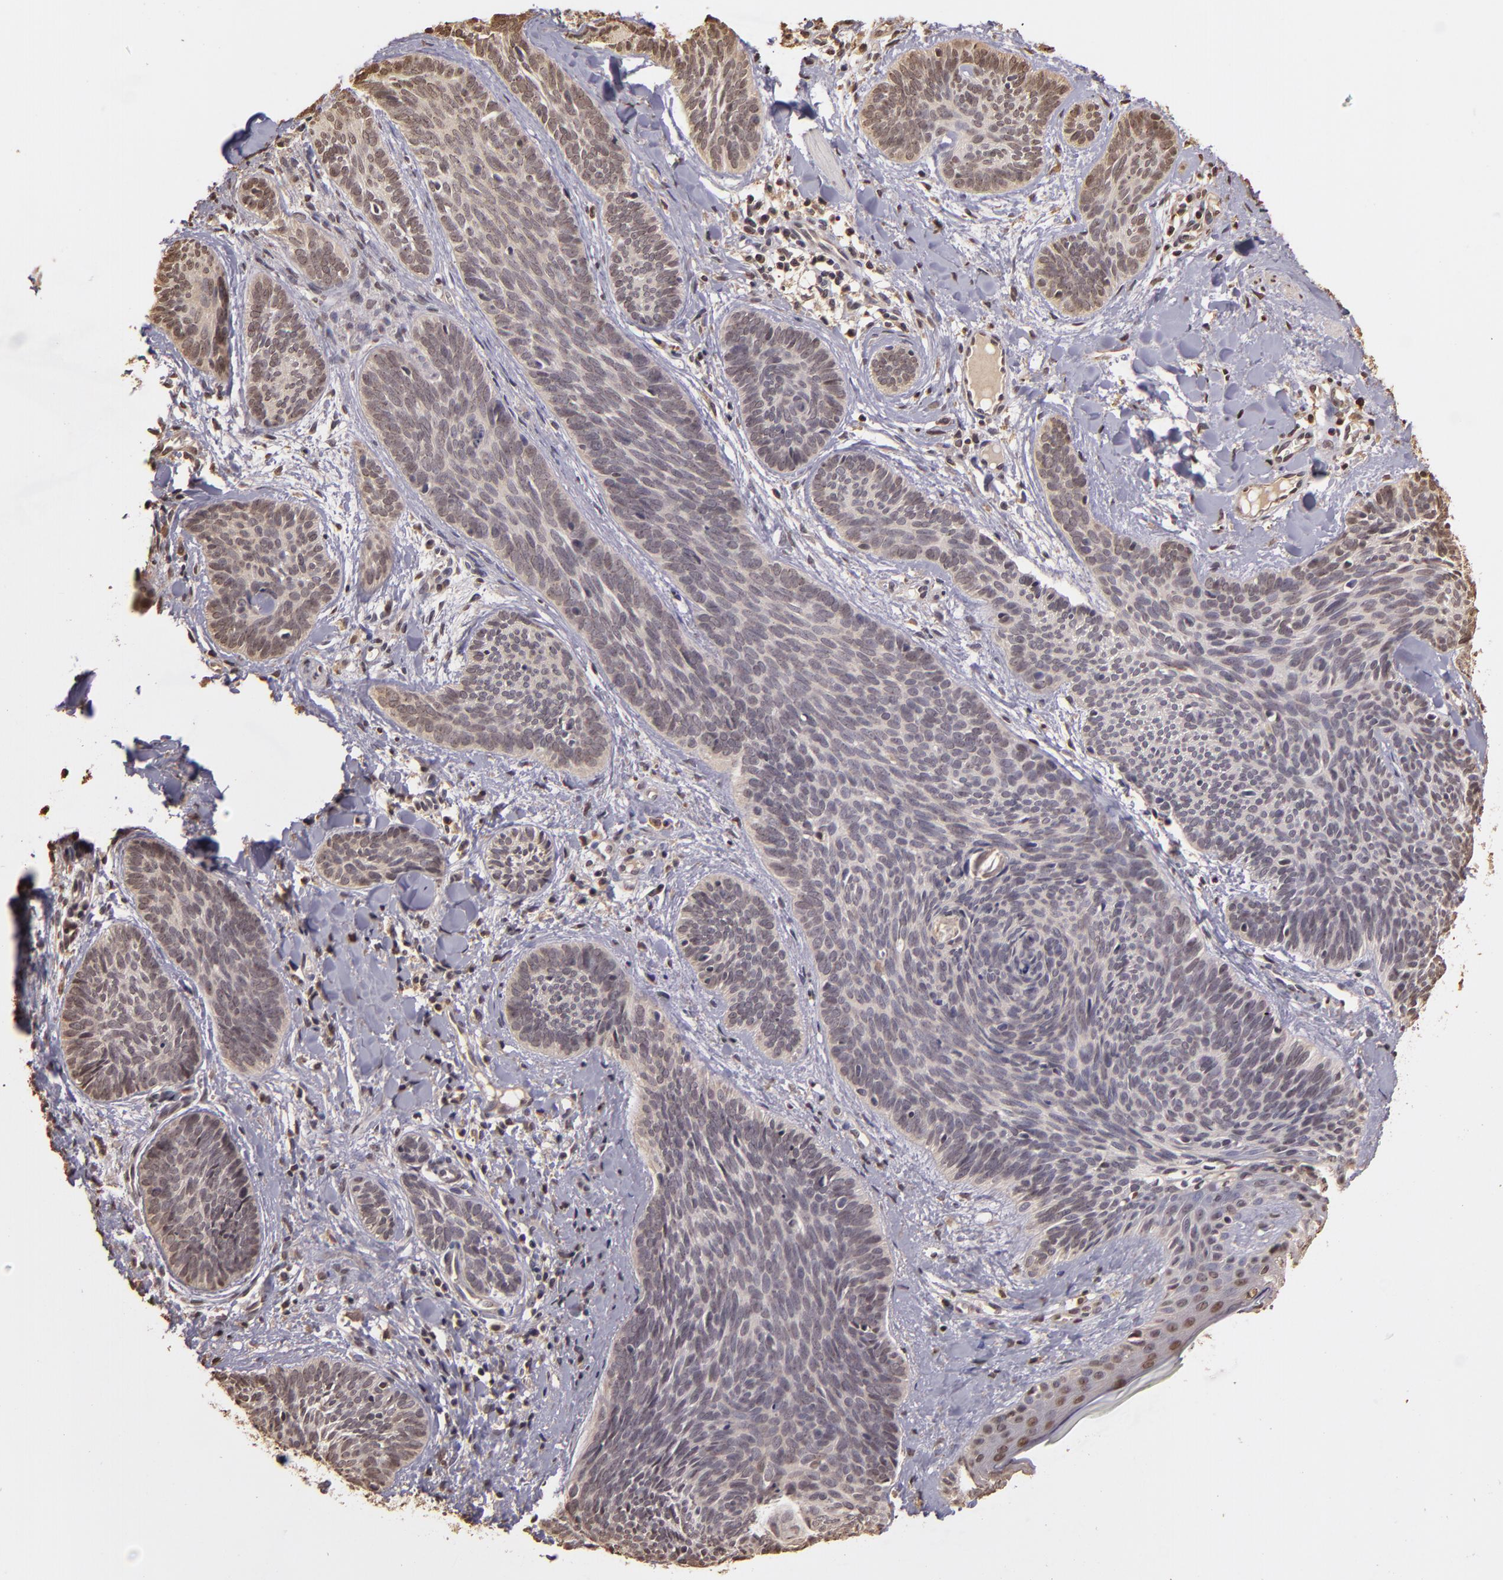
{"staining": {"intensity": "negative", "quantity": "none", "location": "none"}, "tissue": "skin cancer", "cell_type": "Tumor cells", "image_type": "cancer", "snomed": [{"axis": "morphology", "description": "Basal cell carcinoma"}, {"axis": "topography", "description": "Skin"}], "caption": "DAB immunohistochemical staining of human skin basal cell carcinoma shows no significant positivity in tumor cells.", "gene": "ARPC2", "patient": {"sex": "female", "age": 81}}